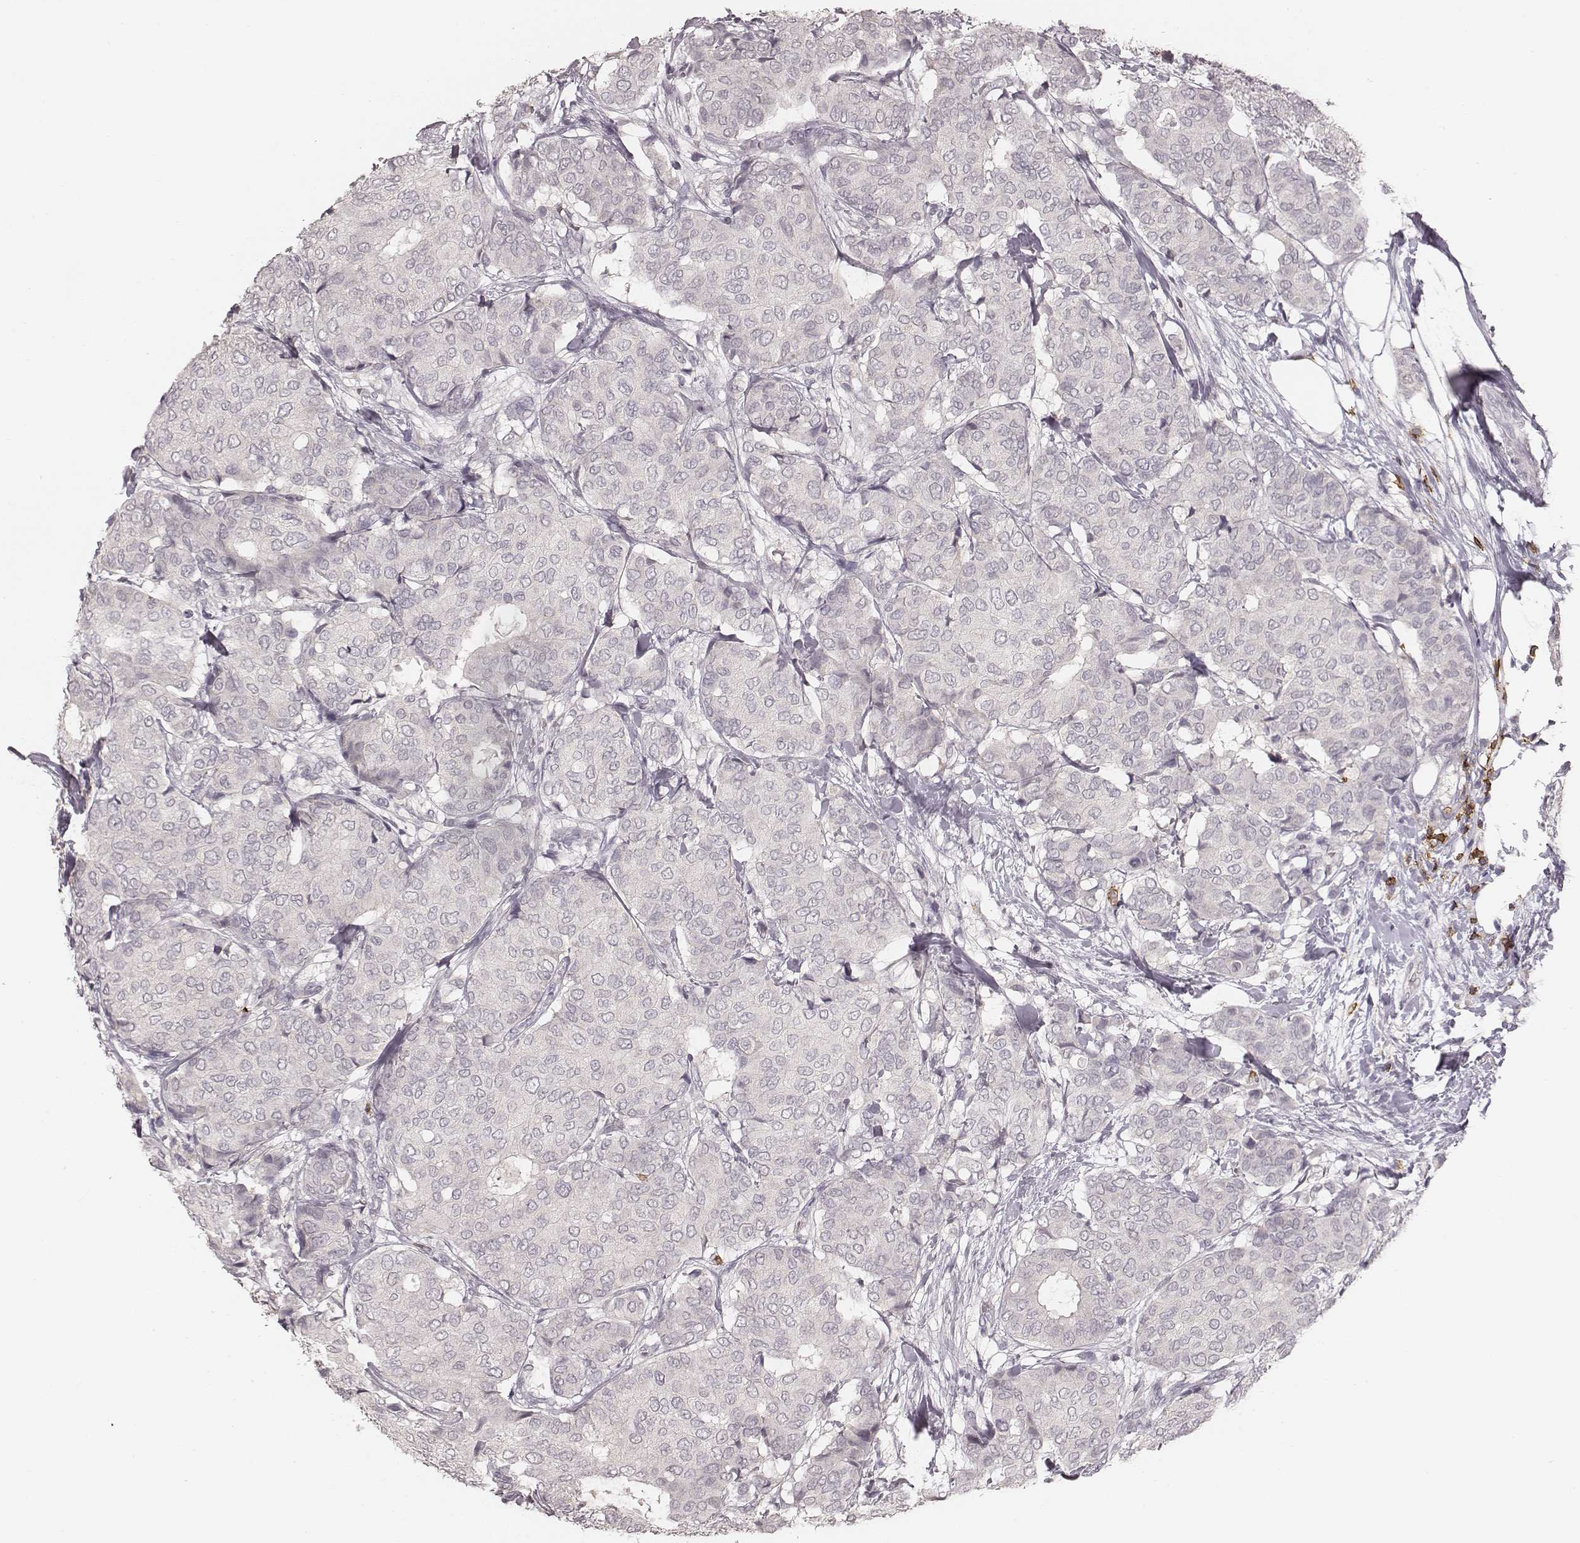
{"staining": {"intensity": "negative", "quantity": "none", "location": "none"}, "tissue": "breast cancer", "cell_type": "Tumor cells", "image_type": "cancer", "snomed": [{"axis": "morphology", "description": "Duct carcinoma"}, {"axis": "topography", "description": "Breast"}], "caption": "Micrograph shows no significant protein positivity in tumor cells of breast infiltrating ductal carcinoma. (DAB (3,3'-diaminobenzidine) immunohistochemistry (IHC) with hematoxylin counter stain).", "gene": "CD8A", "patient": {"sex": "female", "age": 75}}